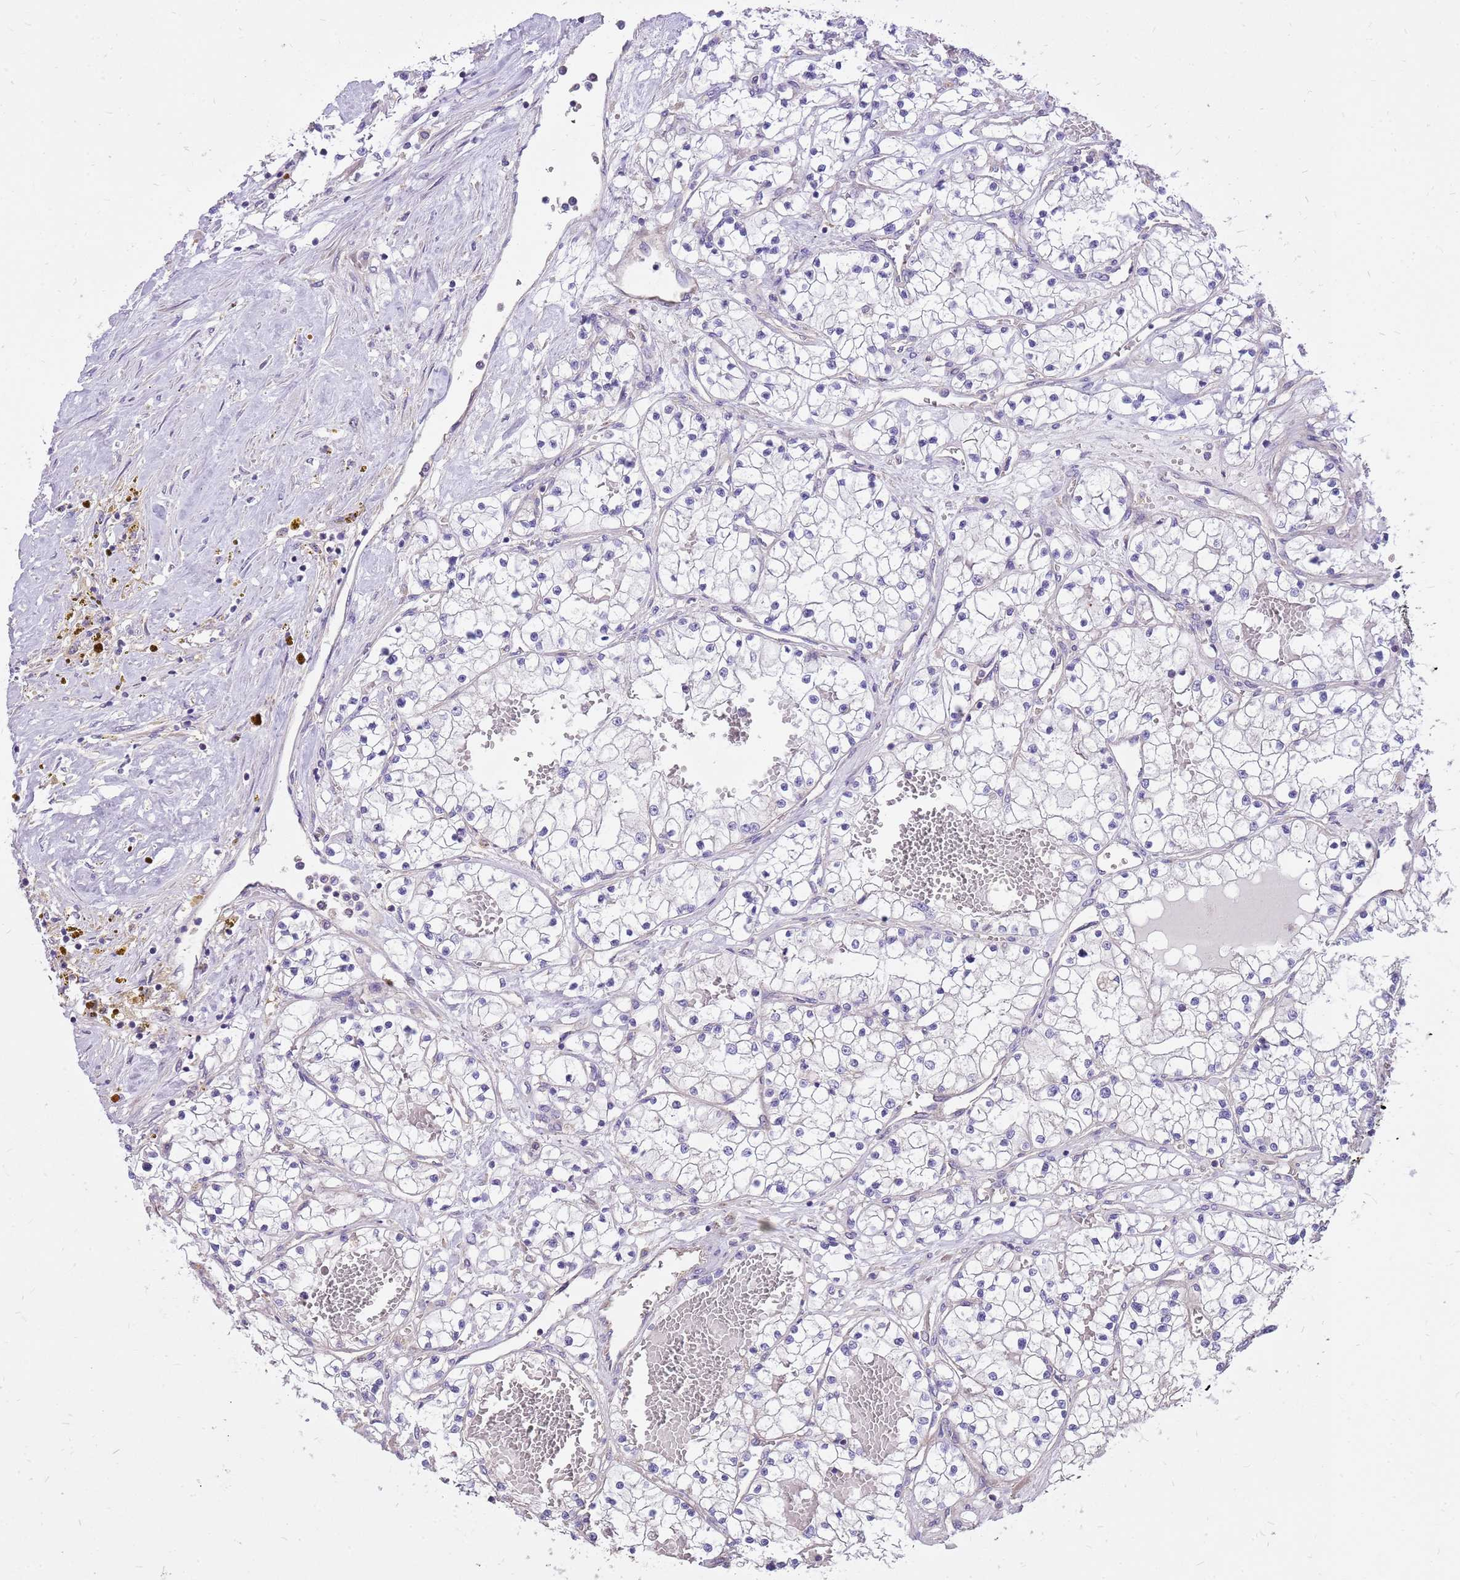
{"staining": {"intensity": "negative", "quantity": "none", "location": "none"}, "tissue": "renal cancer", "cell_type": "Tumor cells", "image_type": "cancer", "snomed": [{"axis": "morphology", "description": "Normal tissue, NOS"}, {"axis": "morphology", "description": "Adenocarcinoma, NOS"}, {"axis": "topography", "description": "Kidney"}], "caption": "This is an IHC micrograph of human renal cancer. There is no staining in tumor cells.", "gene": "WASHC4", "patient": {"sex": "male", "age": 68}}